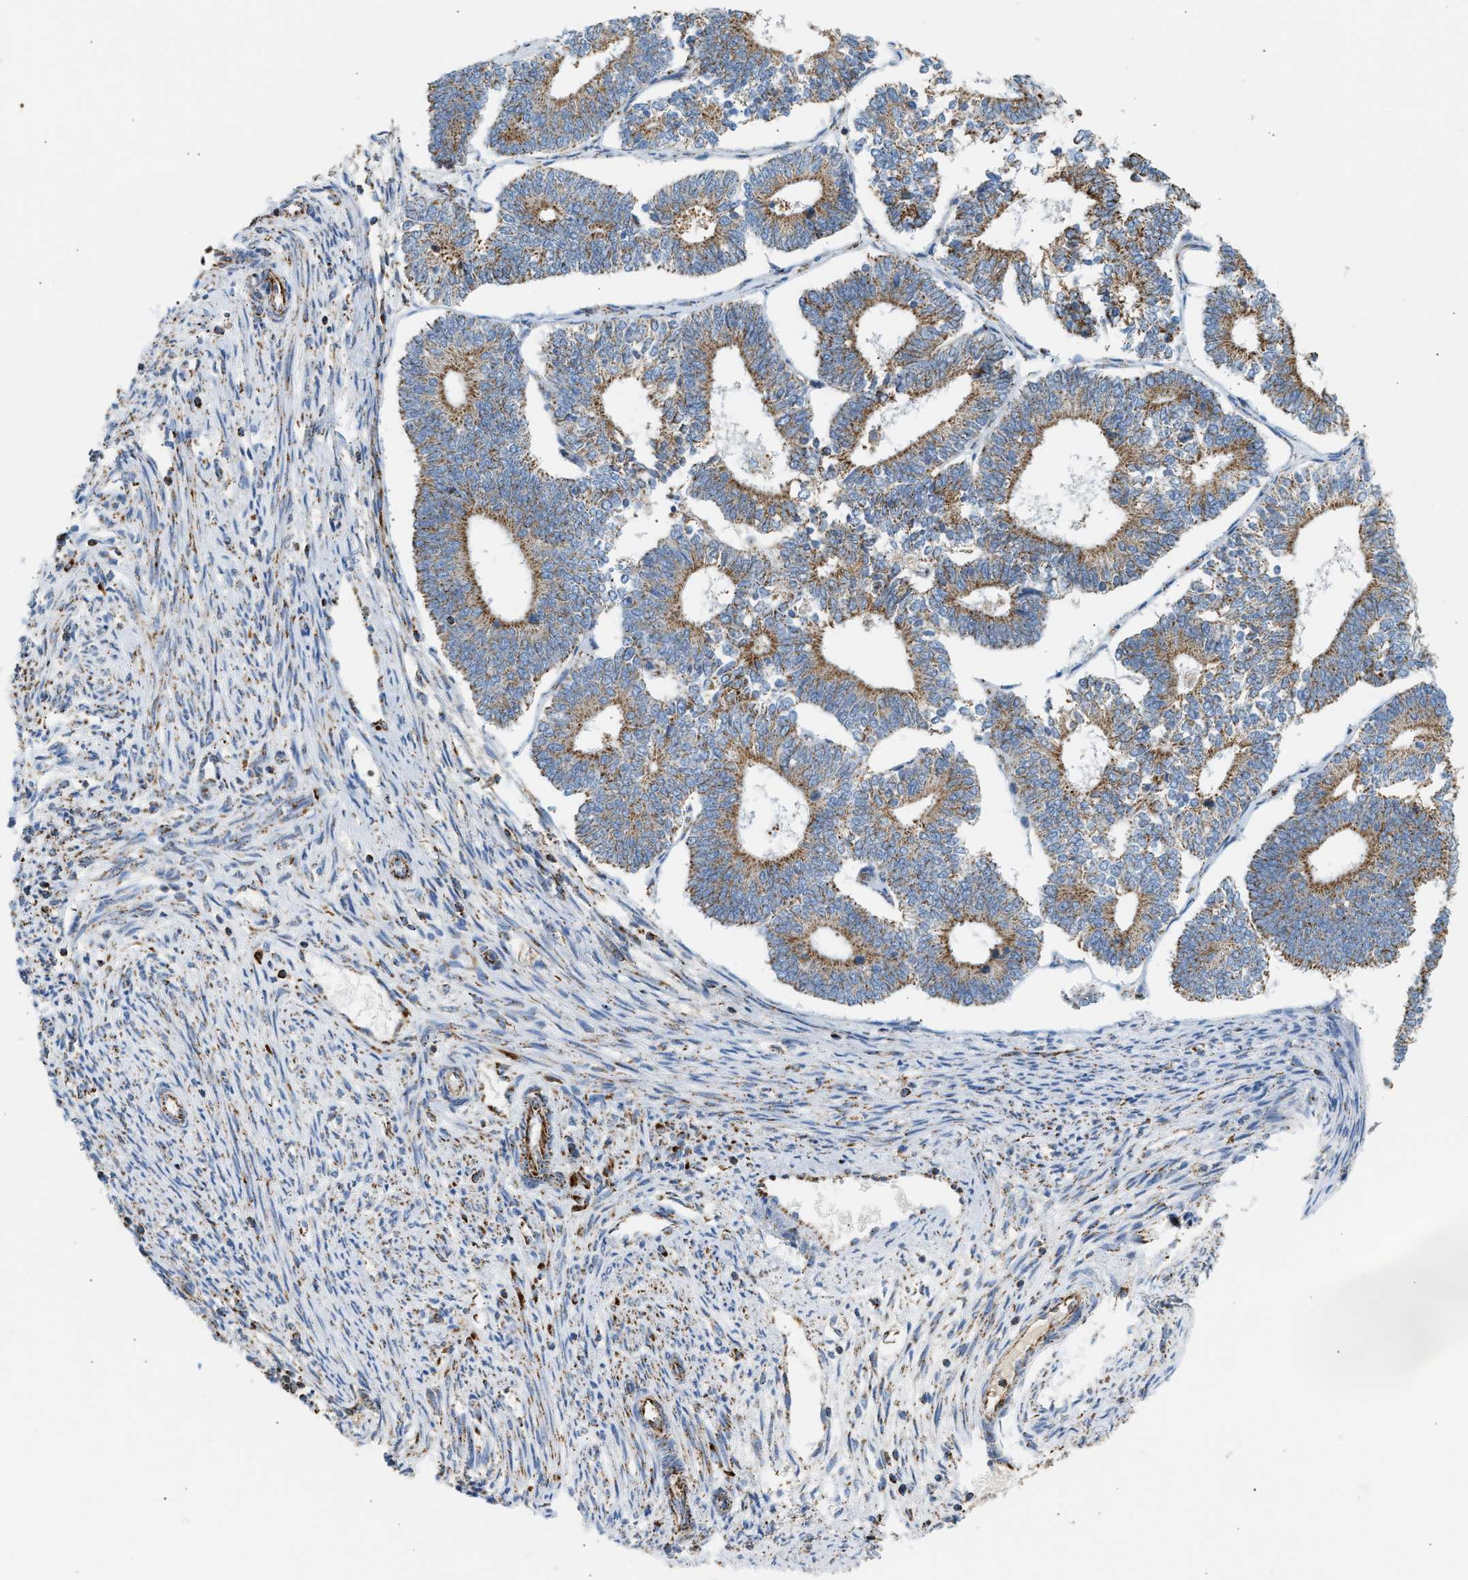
{"staining": {"intensity": "moderate", "quantity": ">75%", "location": "cytoplasmic/membranous"}, "tissue": "endometrial cancer", "cell_type": "Tumor cells", "image_type": "cancer", "snomed": [{"axis": "morphology", "description": "Adenocarcinoma, NOS"}, {"axis": "topography", "description": "Endometrium"}], "caption": "IHC photomicrograph of neoplastic tissue: endometrial cancer (adenocarcinoma) stained using immunohistochemistry (IHC) shows medium levels of moderate protein expression localized specifically in the cytoplasmic/membranous of tumor cells, appearing as a cytoplasmic/membranous brown color.", "gene": "OGDH", "patient": {"sex": "female", "age": 70}}